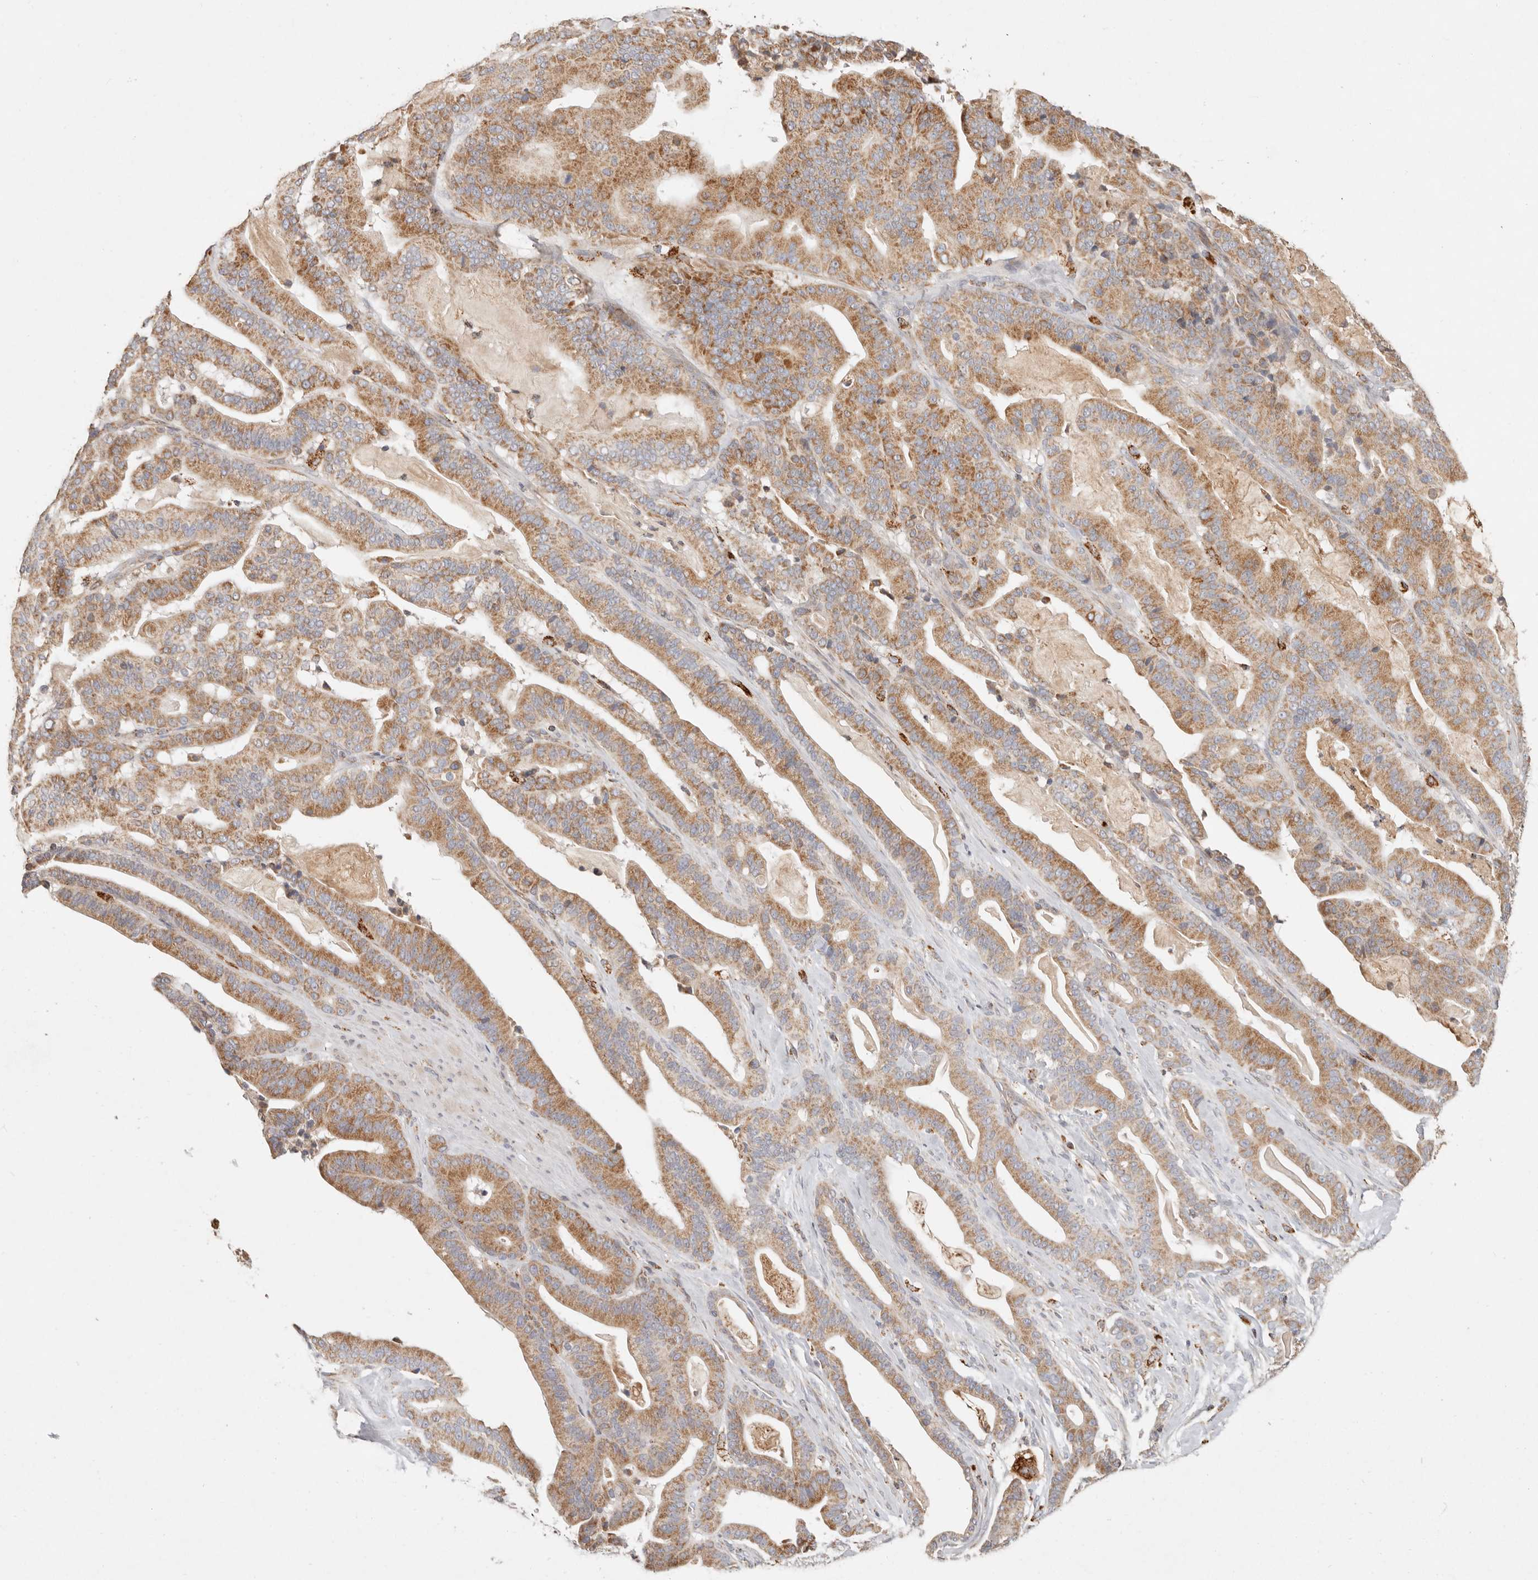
{"staining": {"intensity": "moderate", "quantity": ">75%", "location": "cytoplasmic/membranous"}, "tissue": "pancreatic cancer", "cell_type": "Tumor cells", "image_type": "cancer", "snomed": [{"axis": "morphology", "description": "Adenocarcinoma, NOS"}, {"axis": "topography", "description": "Pancreas"}], "caption": "Approximately >75% of tumor cells in human pancreatic adenocarcinoma exhibit moderate cytoplasmic/membranous protein expression as visualized by brown immunohistochemical staining.", "gene": "ARHGEF10L", "patient": {"sex": "male", "age": 63}}